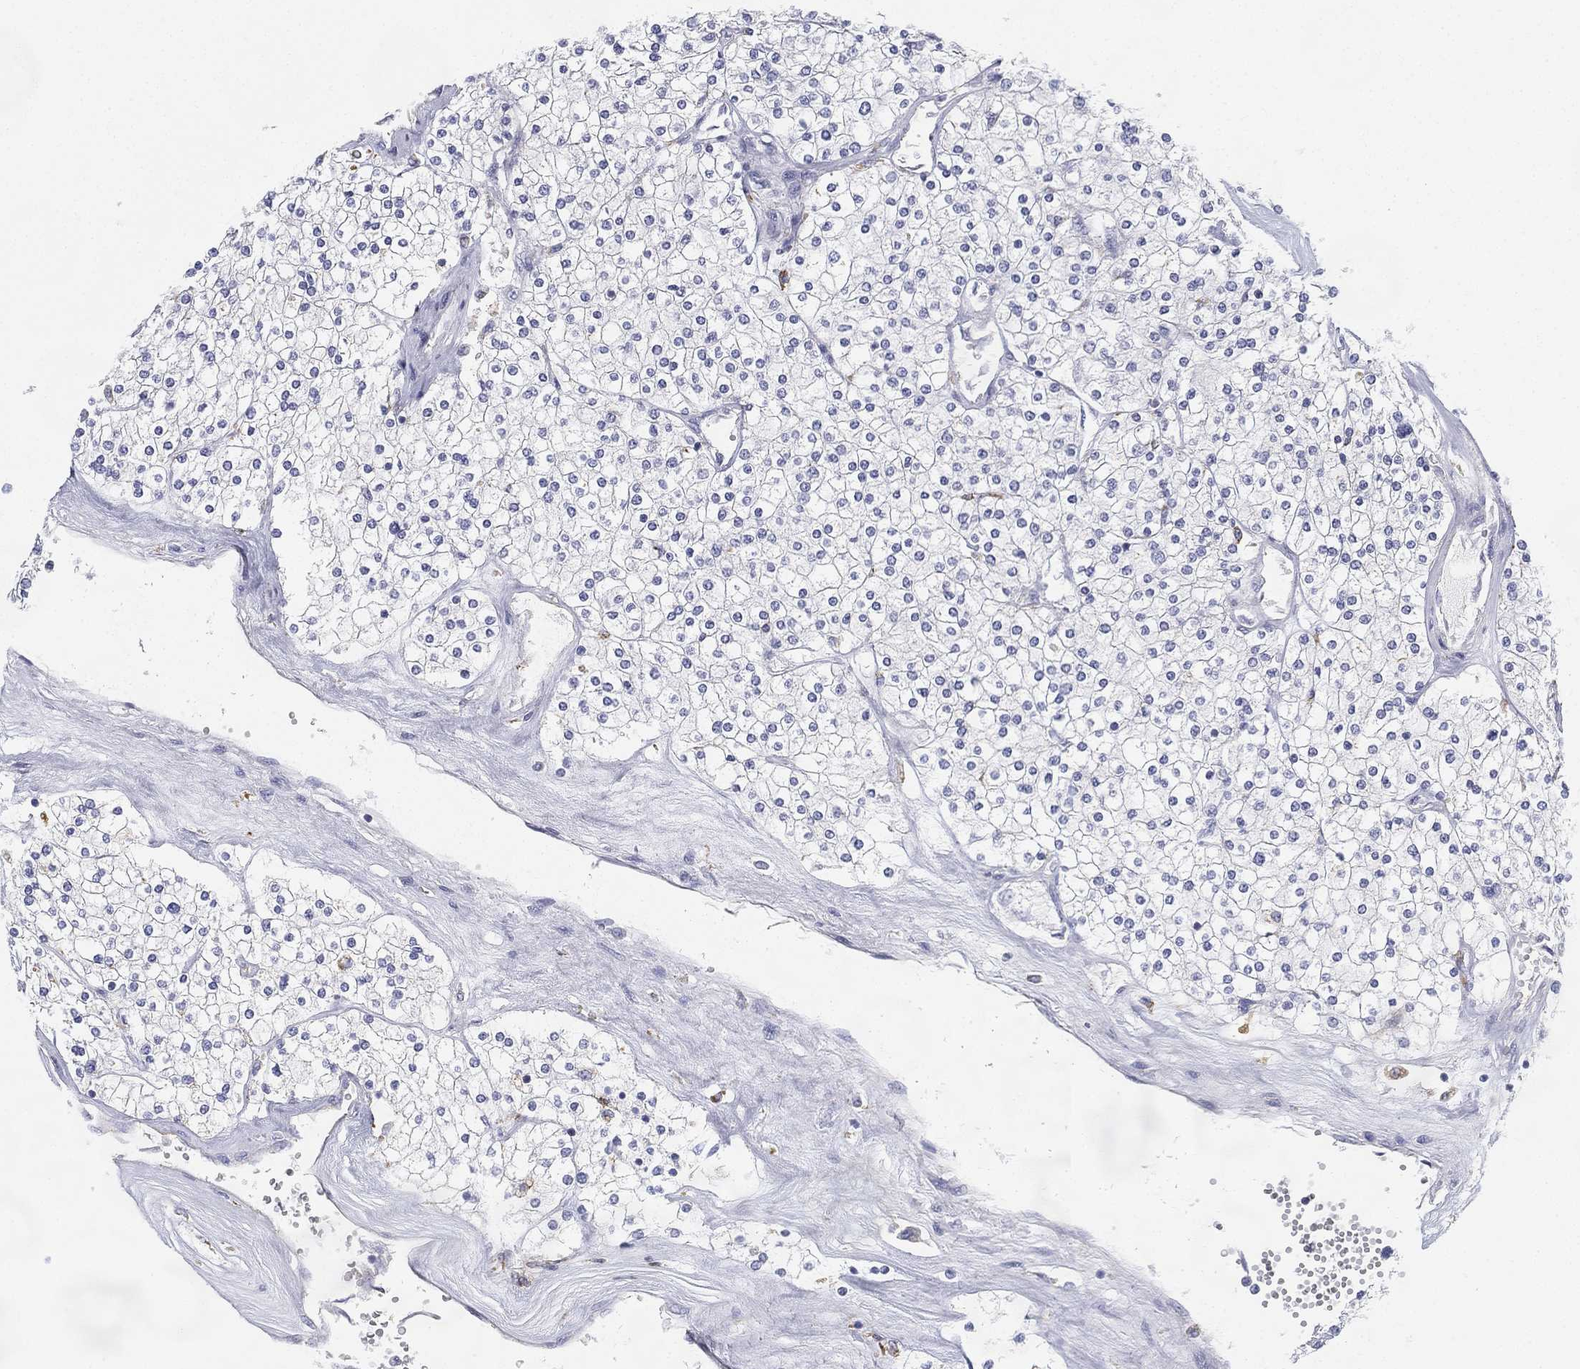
{"staining": {"intensity": "negative", "quantity": "none", "location": "none"}, "tissue": "renal cancer", "cell_type": "Tumor cells", "image_type": "cancer", "snomed": [{"axis": "morphology", "description": "Adenocarcinoma, NOS"}, {"axis": "topography", "description": "Kidney"}], "caption": "Immunohistochemistry micrograph of neoplastic tissue: human renal cancer stained with DAB (3,3'-diaminobenzidine) displays no significant protein expression in tumor cells. (DAB (3,3'-diaminobenzidine) IHC, high magnification).", "gene": "NPC2", "patient": {"sex": "male", "age": 80}}